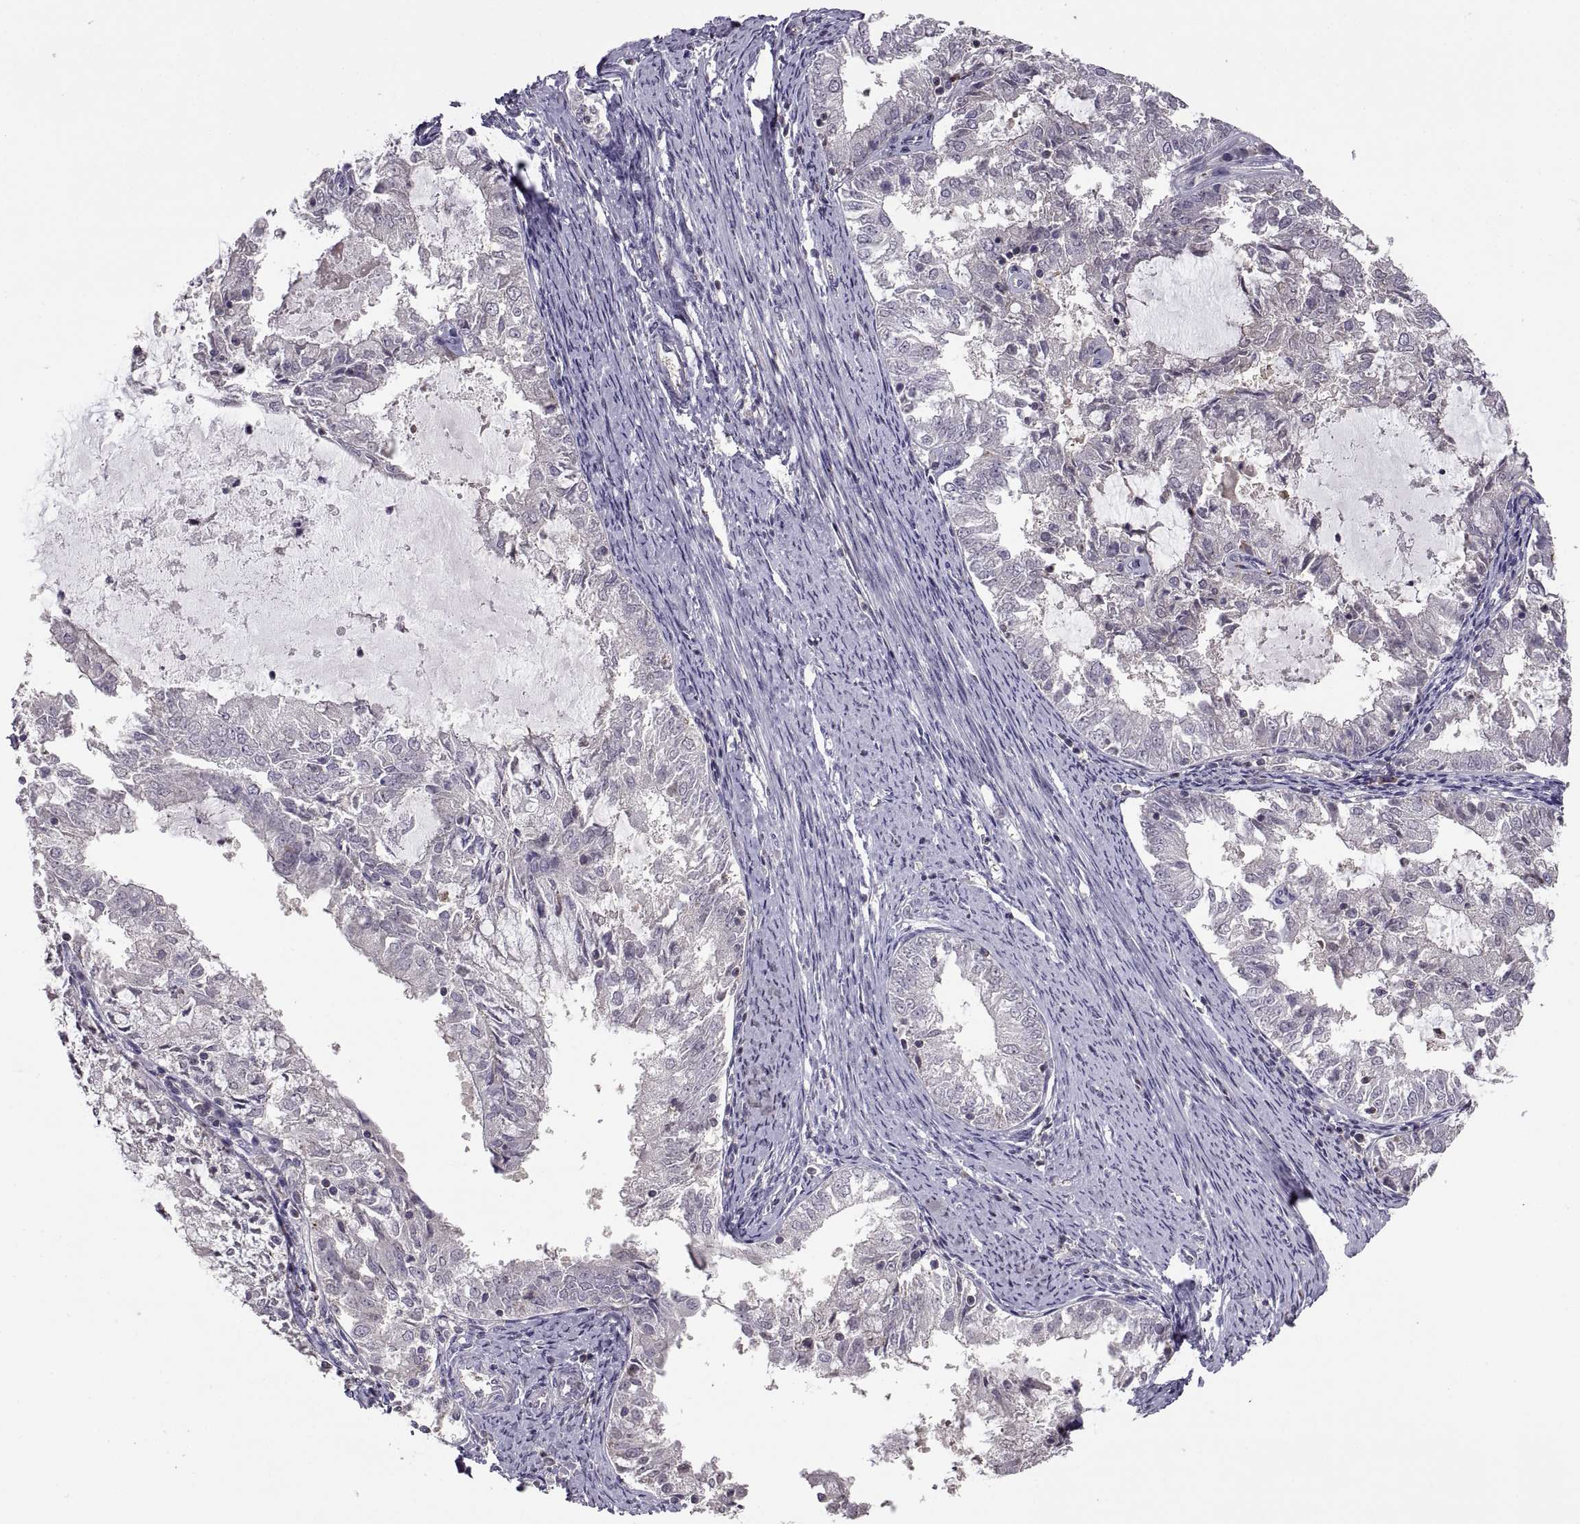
{"staining": {"intensity": "negative", "quantity": "none", "location": "none"}, "tissue": "endometrial cancer", "cell_type": "Tumor cells", "image_type": "cancer", "snomed": [{"axis": "morphology", "description": "Adenocarcinoma, NOS"}, {"axis": "topography", "description": "Endometrium"}], "caption": "Immunohistochemistry image of neoplastic tissue: adenocarcinoma (endometrial) stained with DAB (3,3'-diaminobenzidine) shows no significant protein staining in tumor cells. Brightfield microscopy of immunohistochemistry (IHC) stained with DAB (3,3'-diaminobenzidine) (brown) and hematoxylin (blue), captured at high magnification.", "gene": "NMNAT2", "patient": {"sex": "female", "age": 57}}